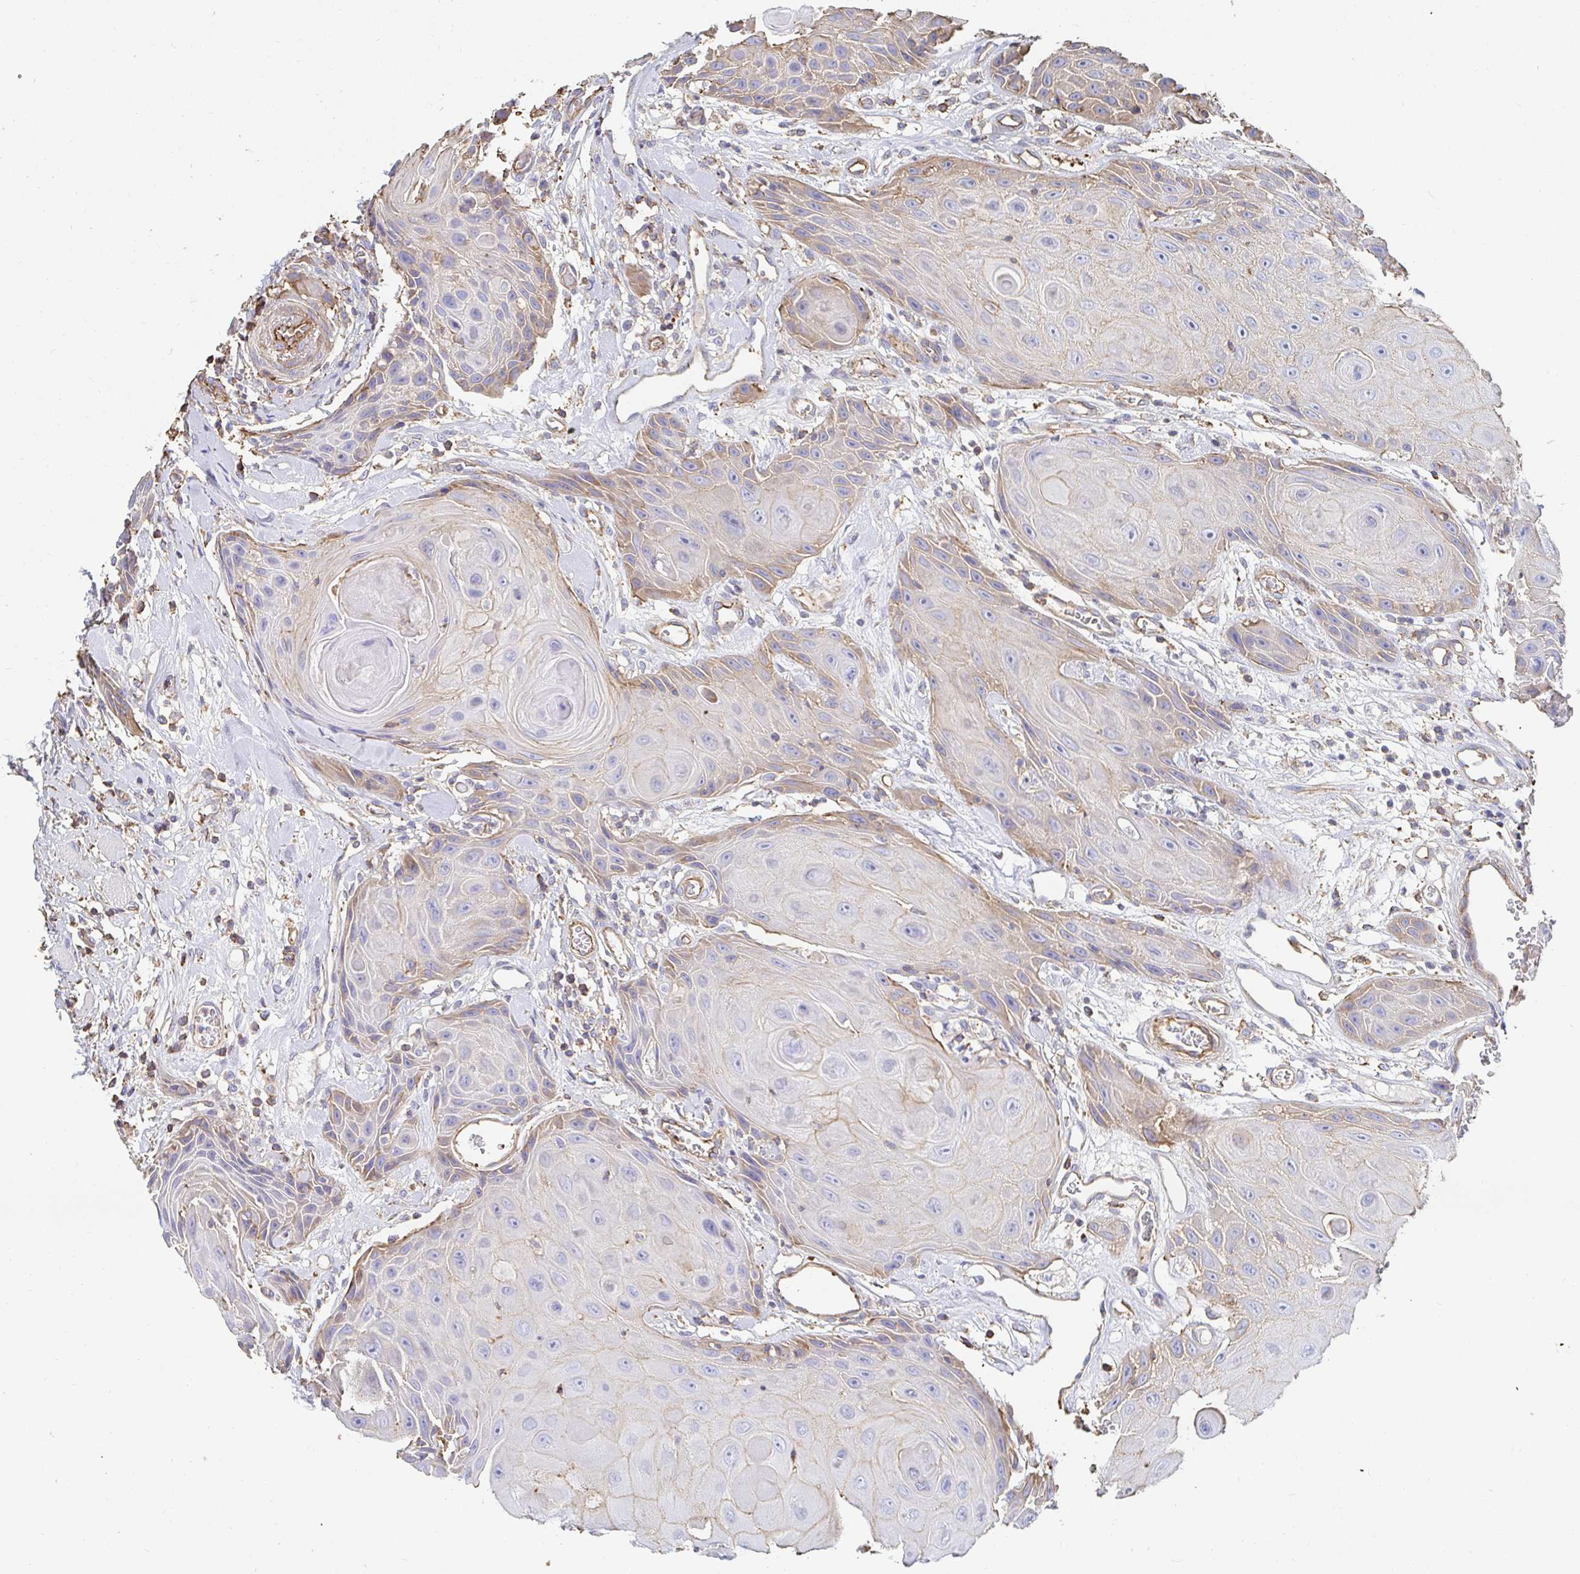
{"staining": {"intensity": "weak", "quantity": "25%-75%", "location": "cytoplasmic/membranous"}, "tissue": "head and neck cancer", "cell_type": "Tumor cells", "image_type": "cancer", "snomed": [{"axis": "morphology", "description": "Squamous cell carcinoma, NOS"}, {"axis": "topography", "description": "Oral tissue"}, {"axis": "topography", "description": "Head-Neck"}], "caption": "Head and neck cancer (squamous cell carcinoma) stained for a protein shows weak cytoplasmic/membranous positivity in tumor cells. (brown staining indicates protein expression, while blue staining denotes nuclei).", "gene": "PTPN14", "patient": {"sex": "male", "age": 49}}